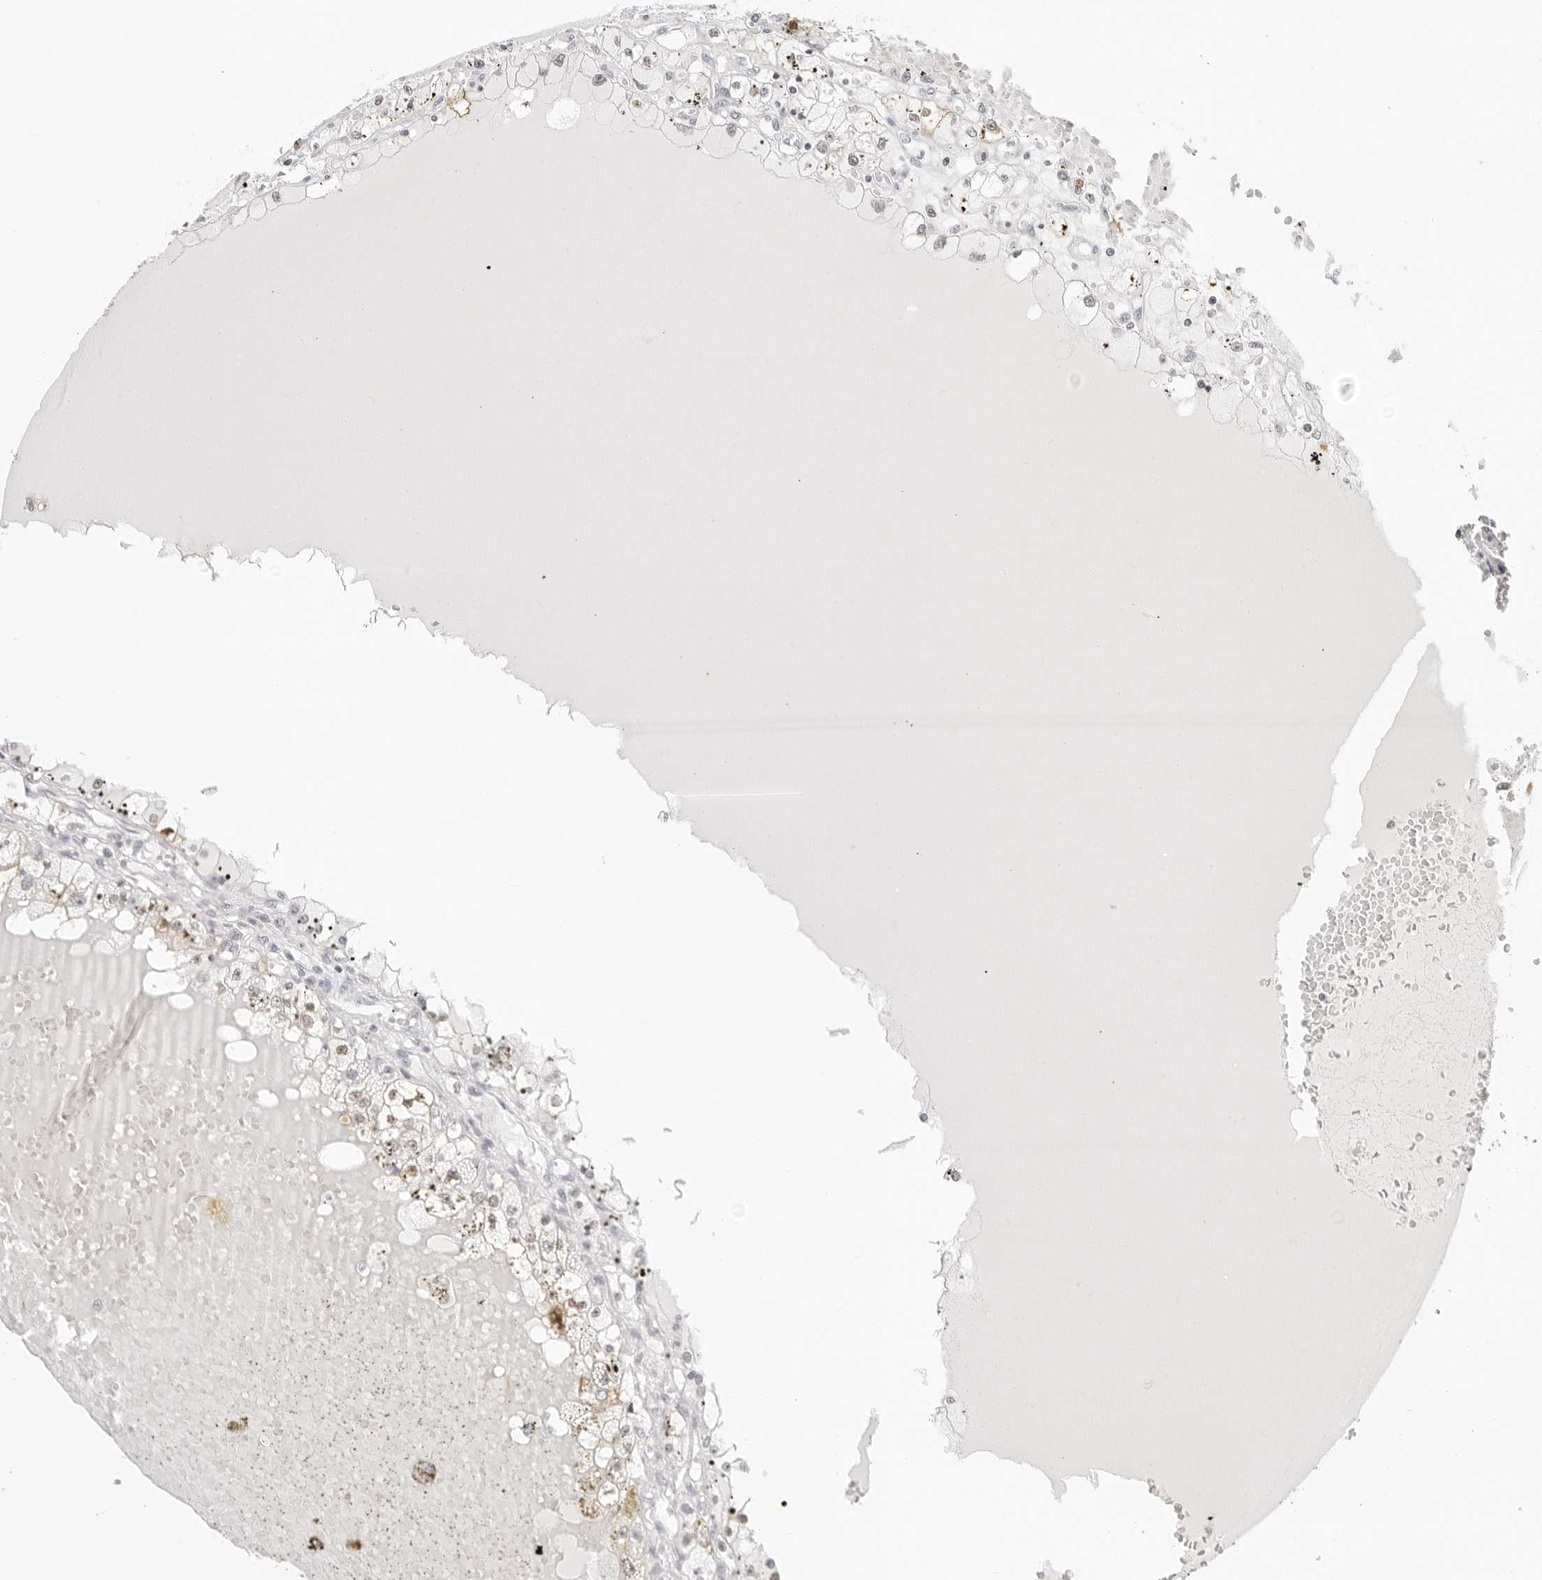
{"staining": {"intensity": "weak", "quantity": "<25%", "location": "nuclear"}, "tissue": "renal cancer", "cell_type": "Tumor cells", "image_type": "cancer", "snomed": [{"axis": "morphology", "description": "Adenocarcinoma, NOS"}, {"axis": "topography", "description": "Kidney"}], "caption": "Photomicrograph shows no significant protein positivity in tumor cells of adenocarcinoma (renal).", "gene": "MSH6", "patient": {"sex": "male", "age": 56}}